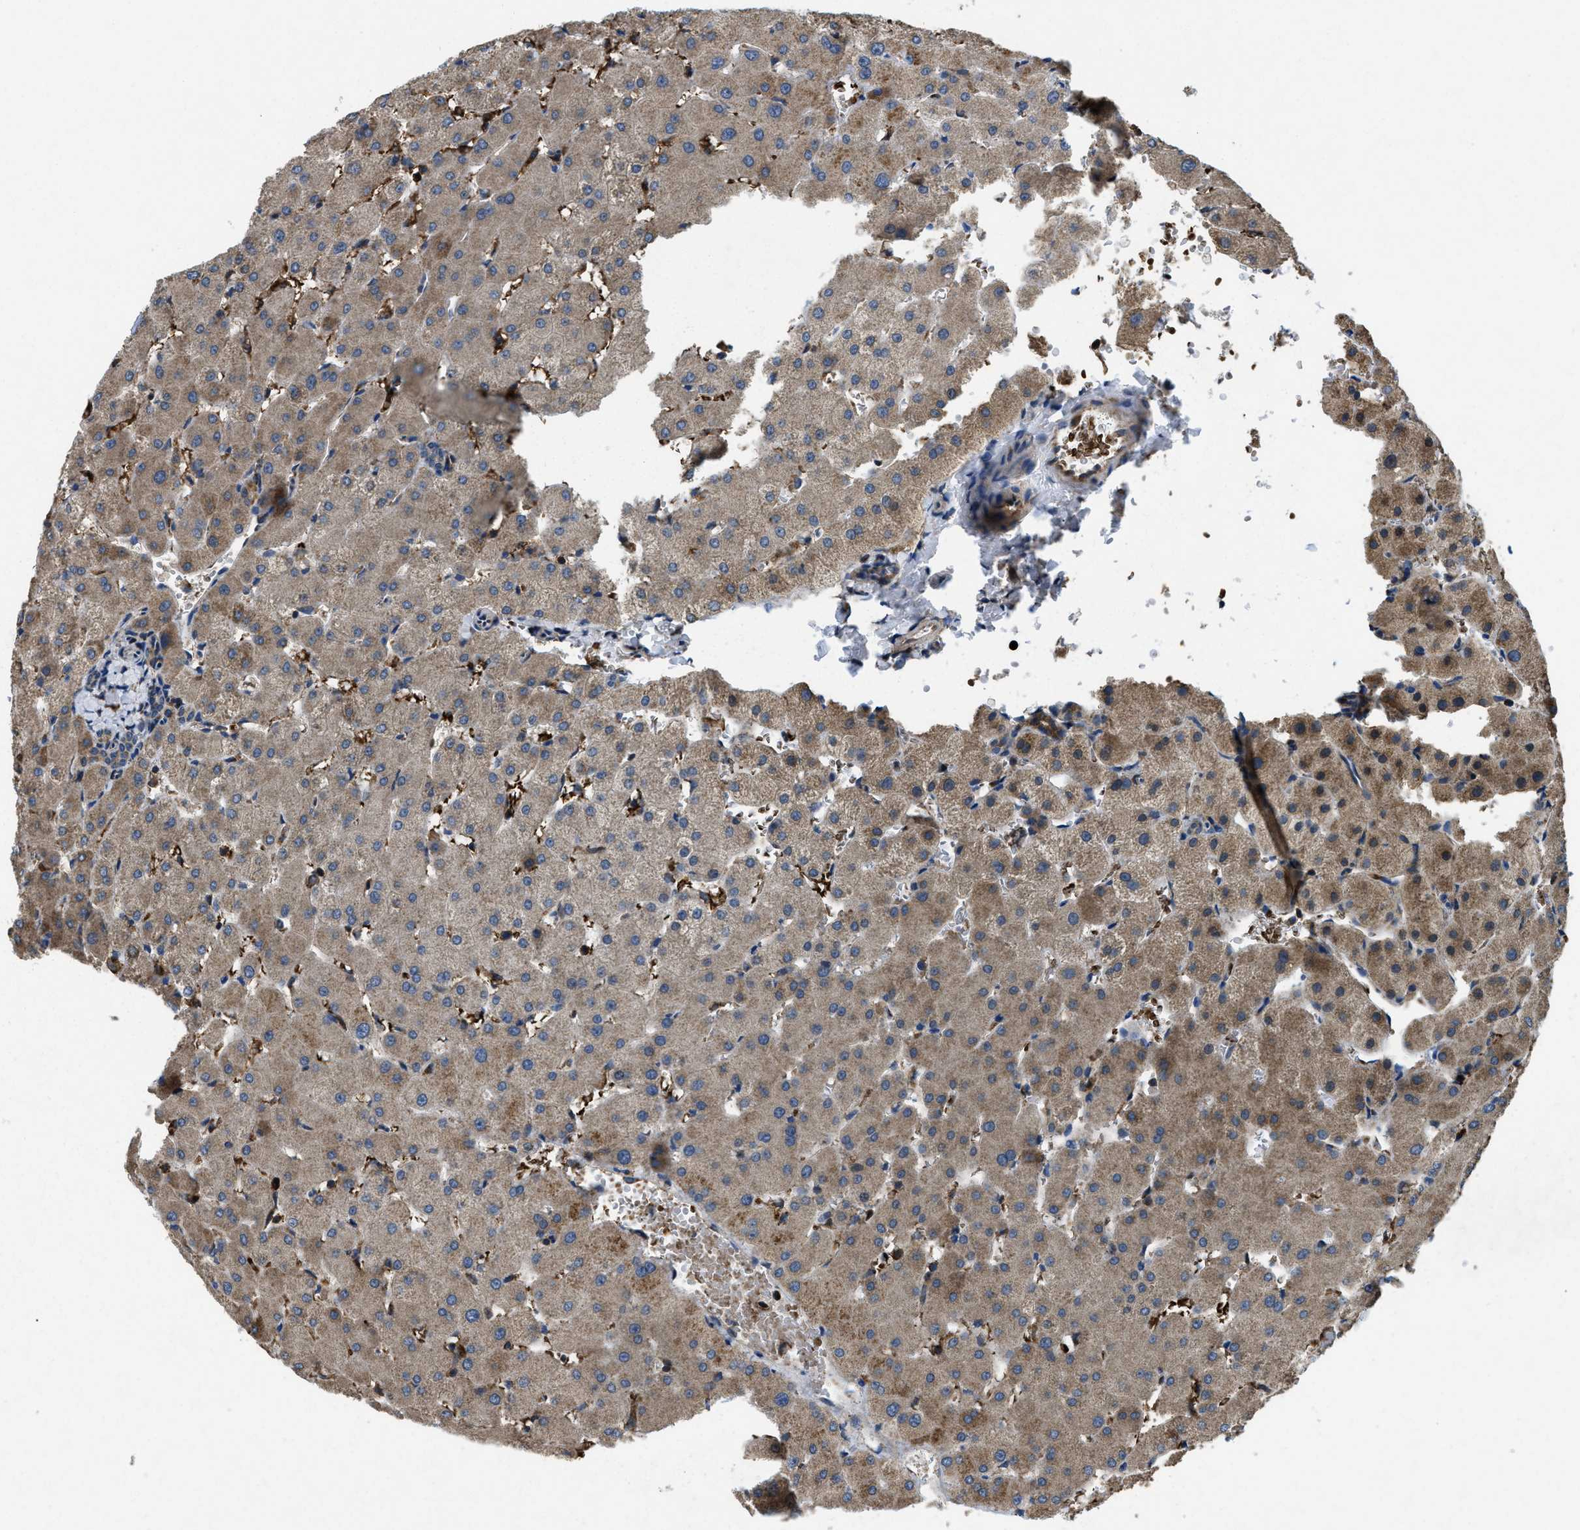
{"staining": {"intensity": "weak", "quantity": ">75%", "location": "cytoplasmic/membranous"}, "tissue": "liver", "cell_type": "Cholangiocytes", "image_type": "normal", "snomed": [{"axis": "morphology", "description": "Normal tissue, NOS"}, {"axis": "topography", "description": "Liver"}], "caption": "IHC histopathology image of unremarkable human liver stained for a protein (brown), which shows low levels of weak cytoplasmic/membranous expression in about >75% of cholangiocytes.", "gene": "CSPG4", "patient": {"sex": "female", "age": 63}}